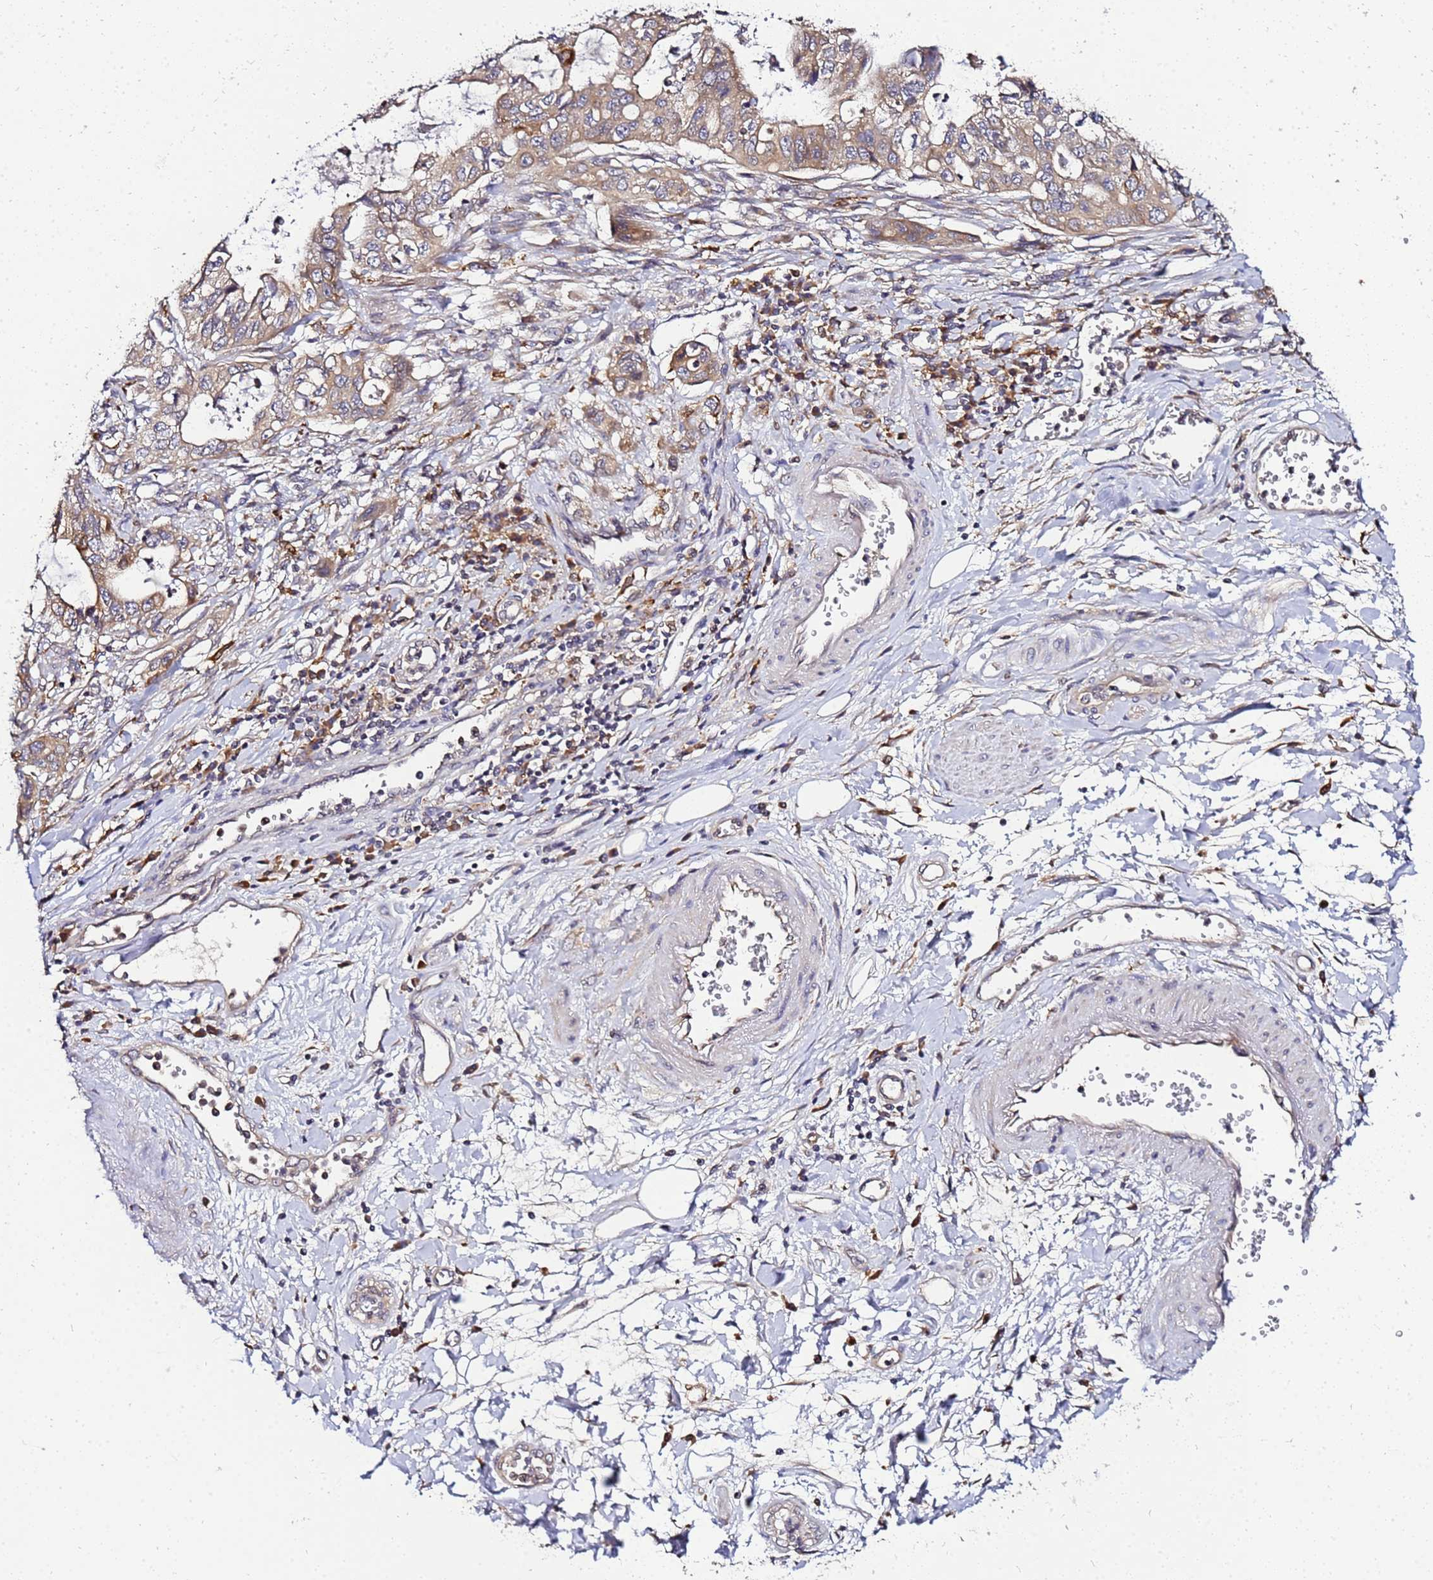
{"staining": {"intensity": "moderate", "quantity": ">75%", "location": "cytoplasmic/membranous"}, "tissue": "stomach cancer", "cell_type": "Tumor cells", "image_type": "cancer", "snomed": [{"axis": "morphology", "description": "Adenocarcinoma, NOS"}, {"axis": "topography", "description": "Stomach, upper"}], "caption": "This histopathology image reveals stomach cancer stained with immunohistochemistry to label a protein in brown. The cytoplasmic/membranous of tumor cells show moderate positivity for the protein. Nuclei are counter-stained blue.", "gene": "ADPGK", "patient": {"sex": "female", "age": 52}}